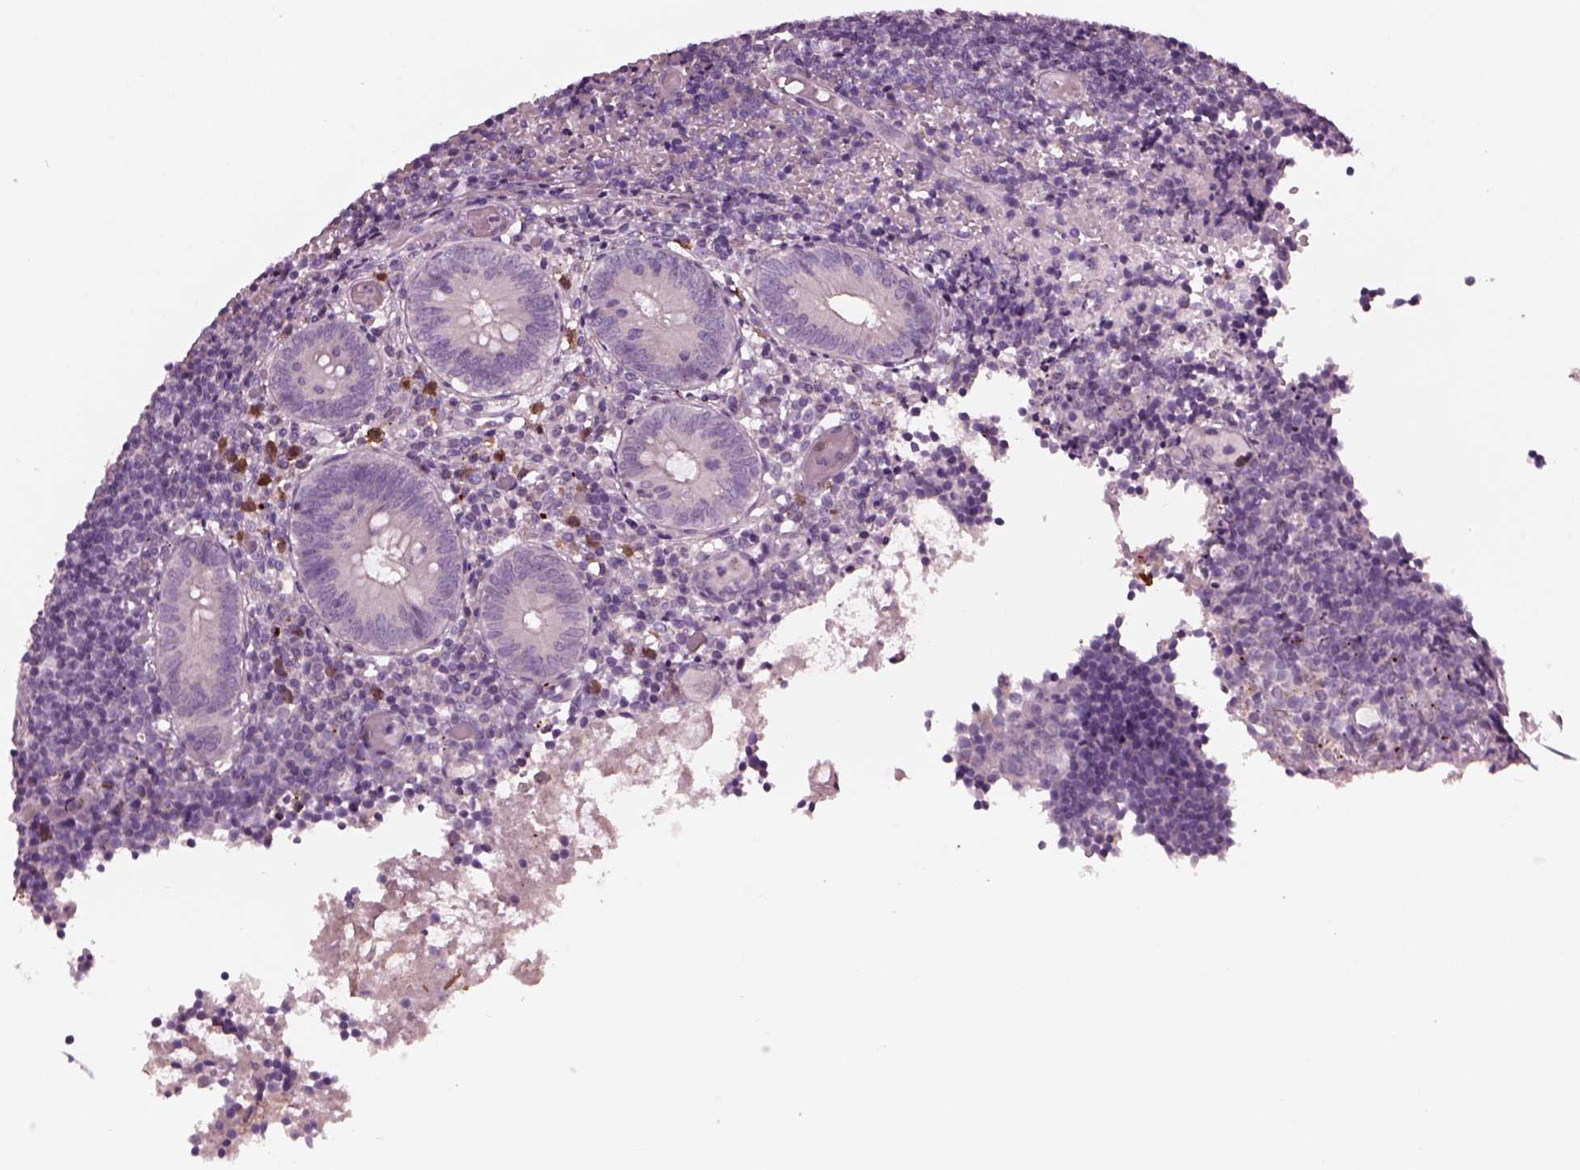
{"staining": {"intensity": "negative", "quantity": "none", "location": "none"}, "tissue": "appendix", "cell_type": "Glandular cells", "image_type": "normal", "snomed": [{"axis": "morphology", "description": "Normal tissue, NOS"}, {"axis": "topography", "description": "Appendix"}], "caption": "An immunohistochemistry (IHC) image of unremarkable appendix is shown. There is no staining in glandular cells of appendix.", "gene": "SLAMF8", "patient": {"sex": "female", "age": 32}}